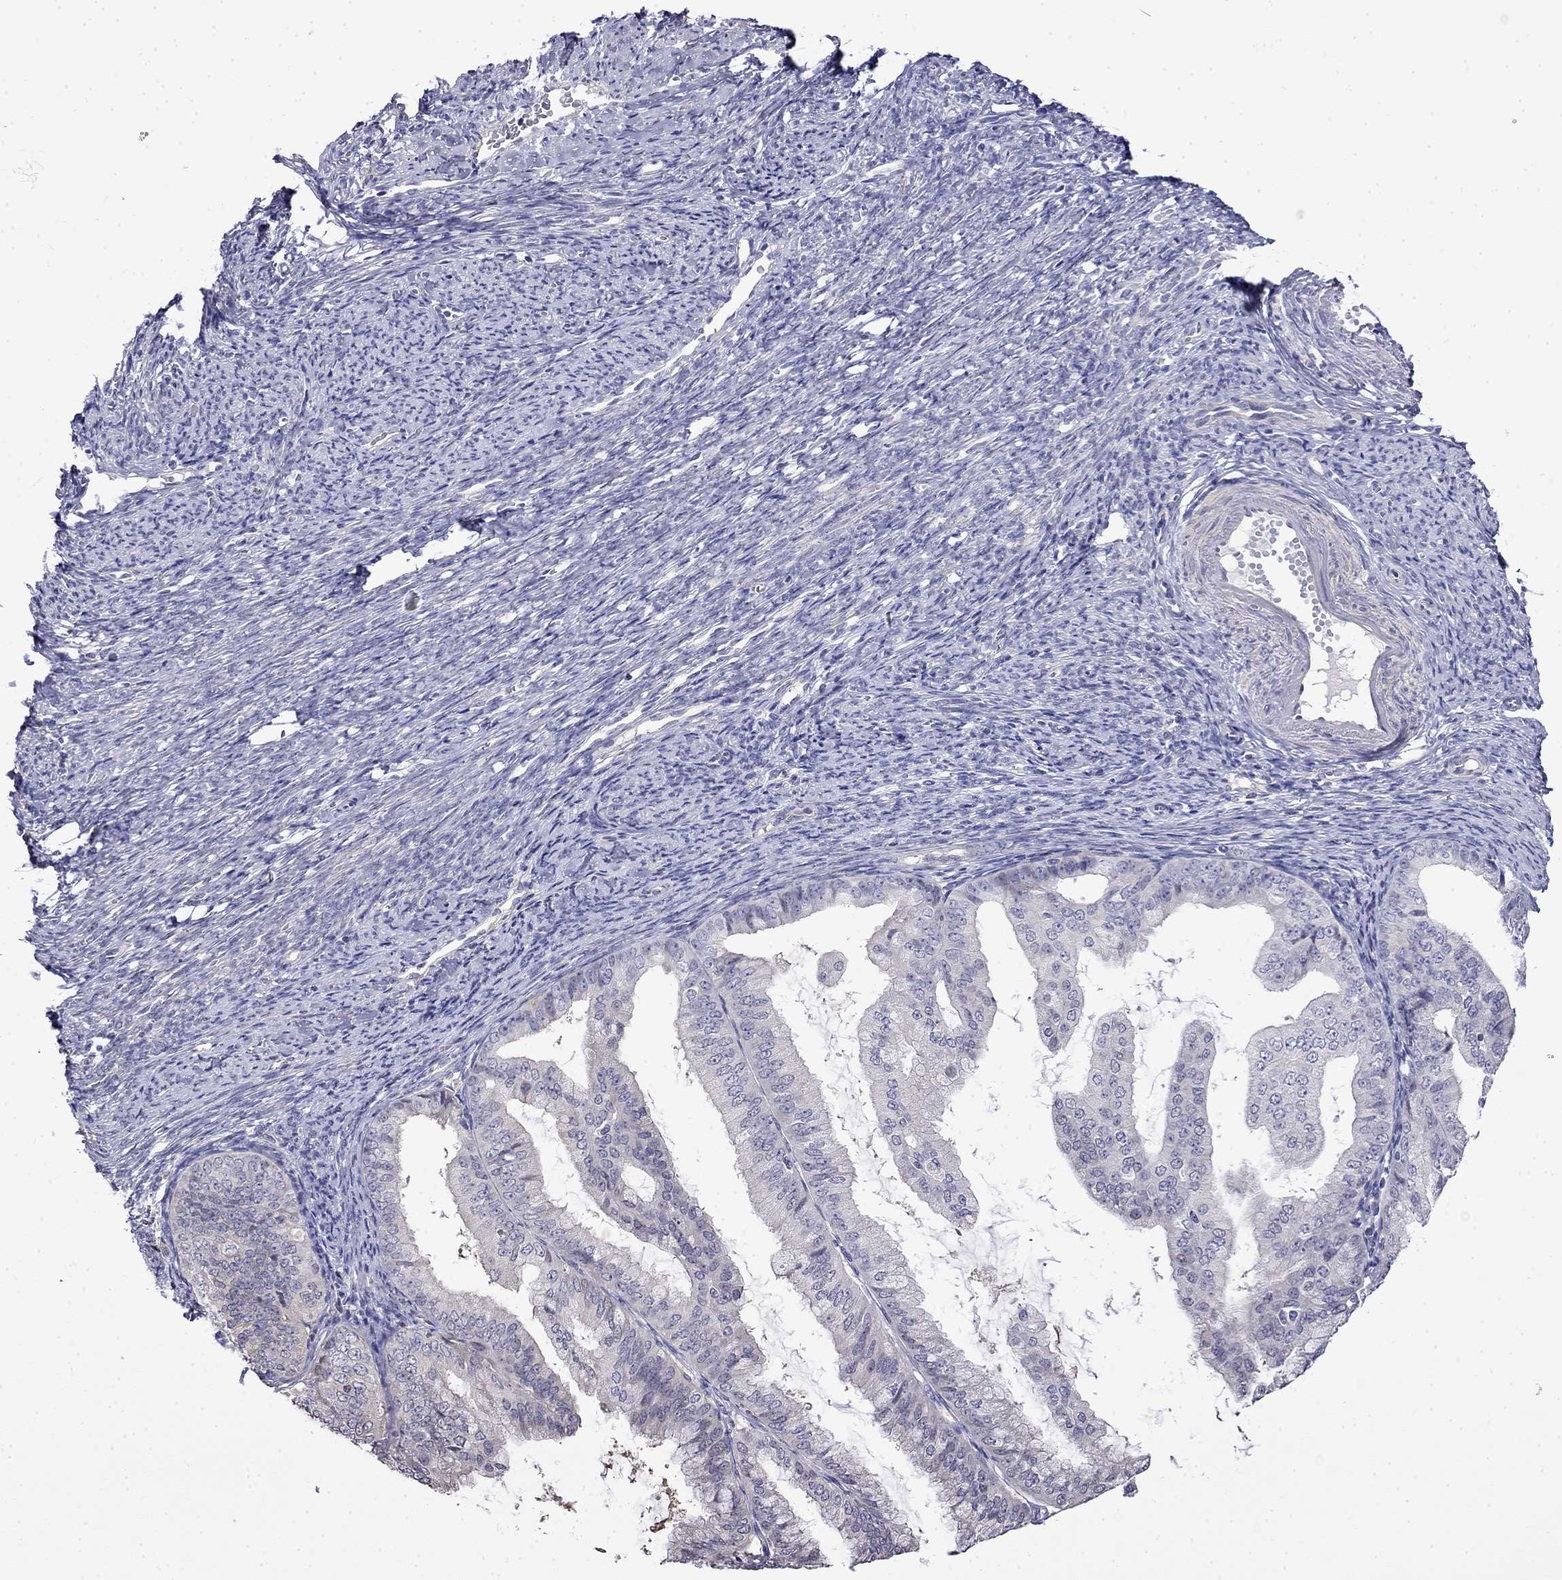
{"staining": {"intensity": "negative", "quantity": "none", "location": "none"}, "tissue": "endometrial cancer", "cell_type": "Tumor cells", "image_type": "cancer", "snomed": [{"axis": "morphology", "description": "Adenocarcinoma, NOS"}, {"axis": "topography", "description": "Endometrium"}], "caption": "Histopathology image shows no protein expression in tumor cells of endometrial cancer tissue.", "gene": "GUCA1B", "patient": {"sex": "female", "age": 63}}